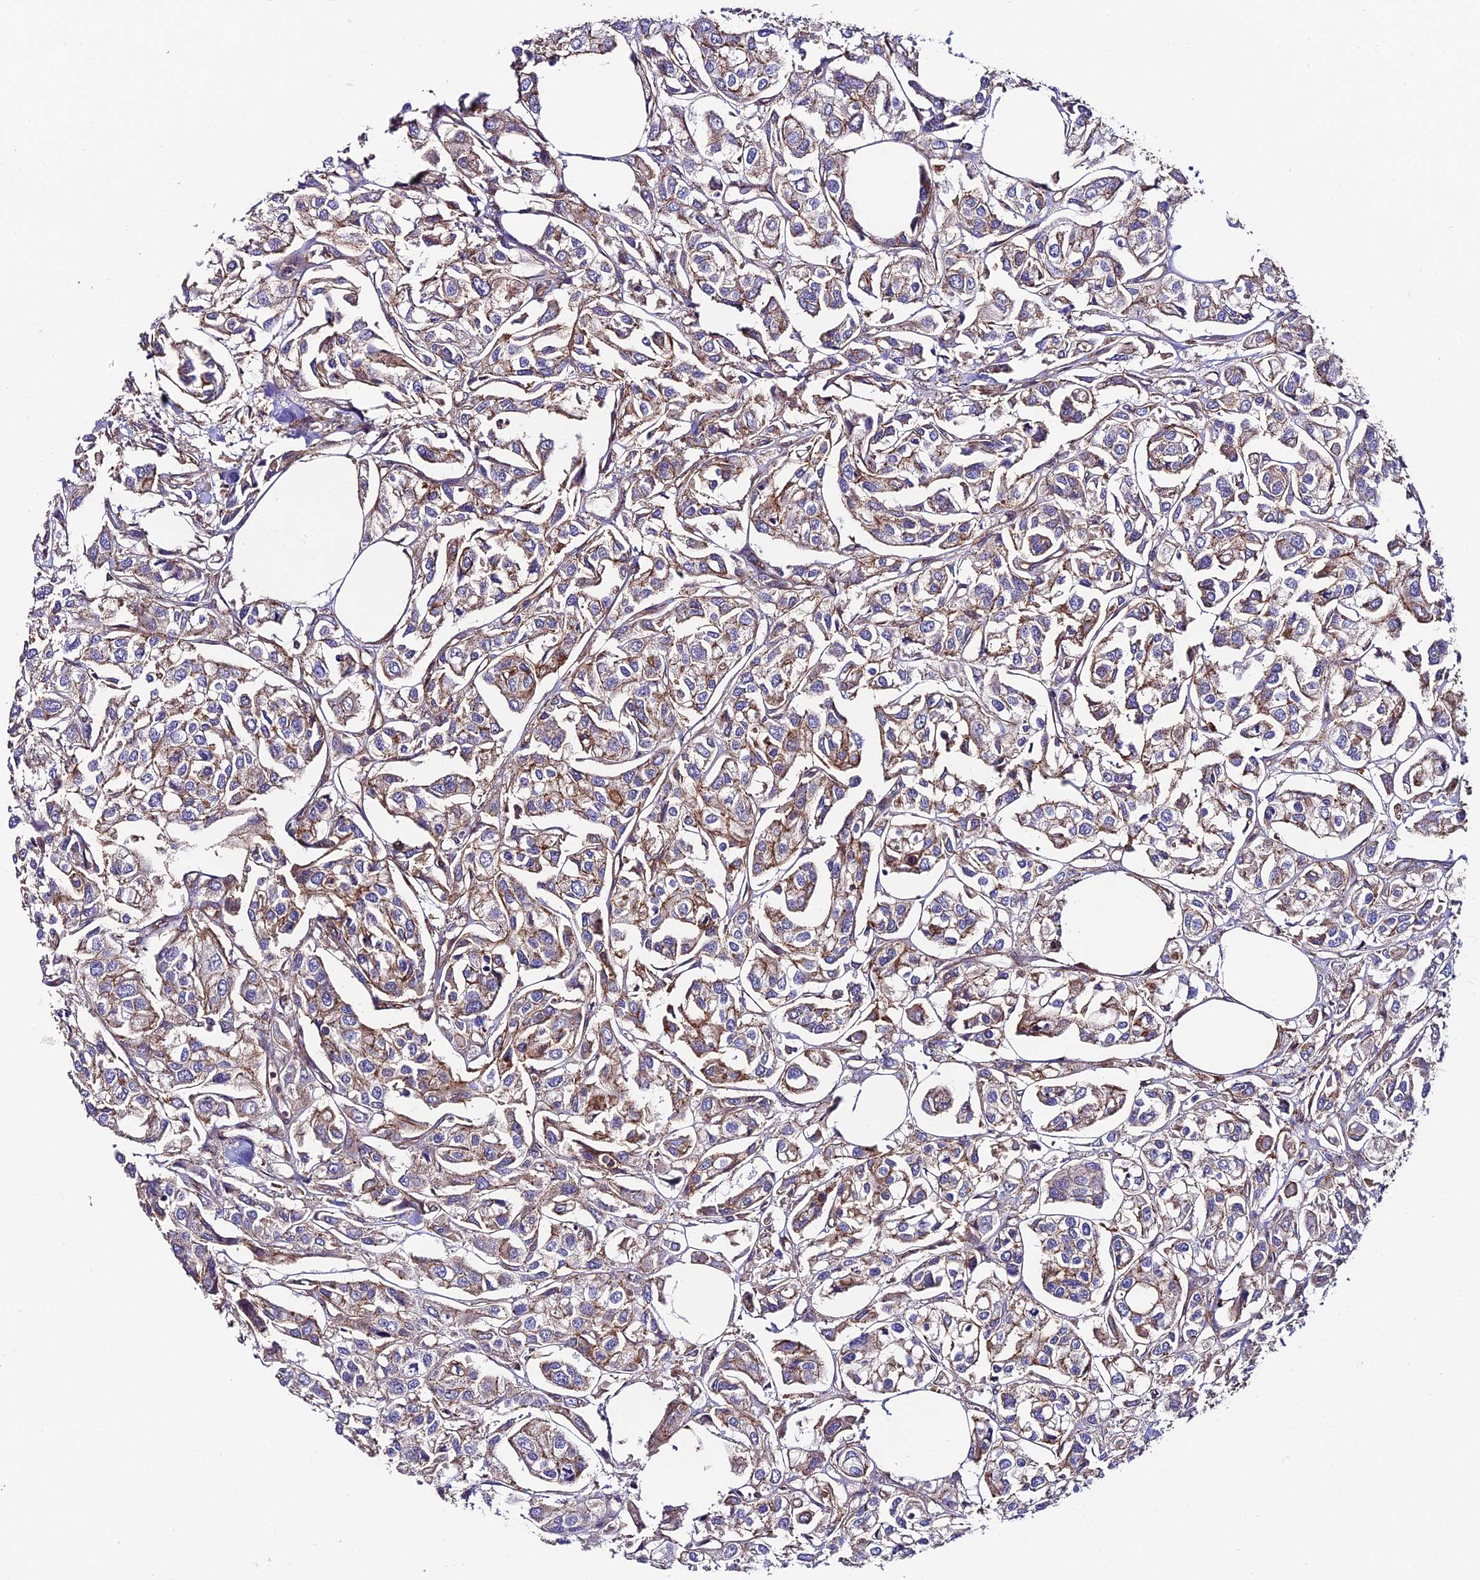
{"staining": {"intensity": "moderate", "quantity": "25%-75%", "location": "cytoplasmic/membranous"}, "tissue": "urothelial cancer", "cell_type": "Tumor cells", "image_type": "cancer", "snomed": [{"axis": "morphology", "description": "Urothelial carcinoma, High grade"}, {"axis": "topography", "description": "Urinary bladder"}], "caption": "Urothelial carcinoma (high-grade) stained with a protein marker shows moderate staining in tumor cells.", "gene": "QRFP", "patient": {"sex": "male", "age": 67}}